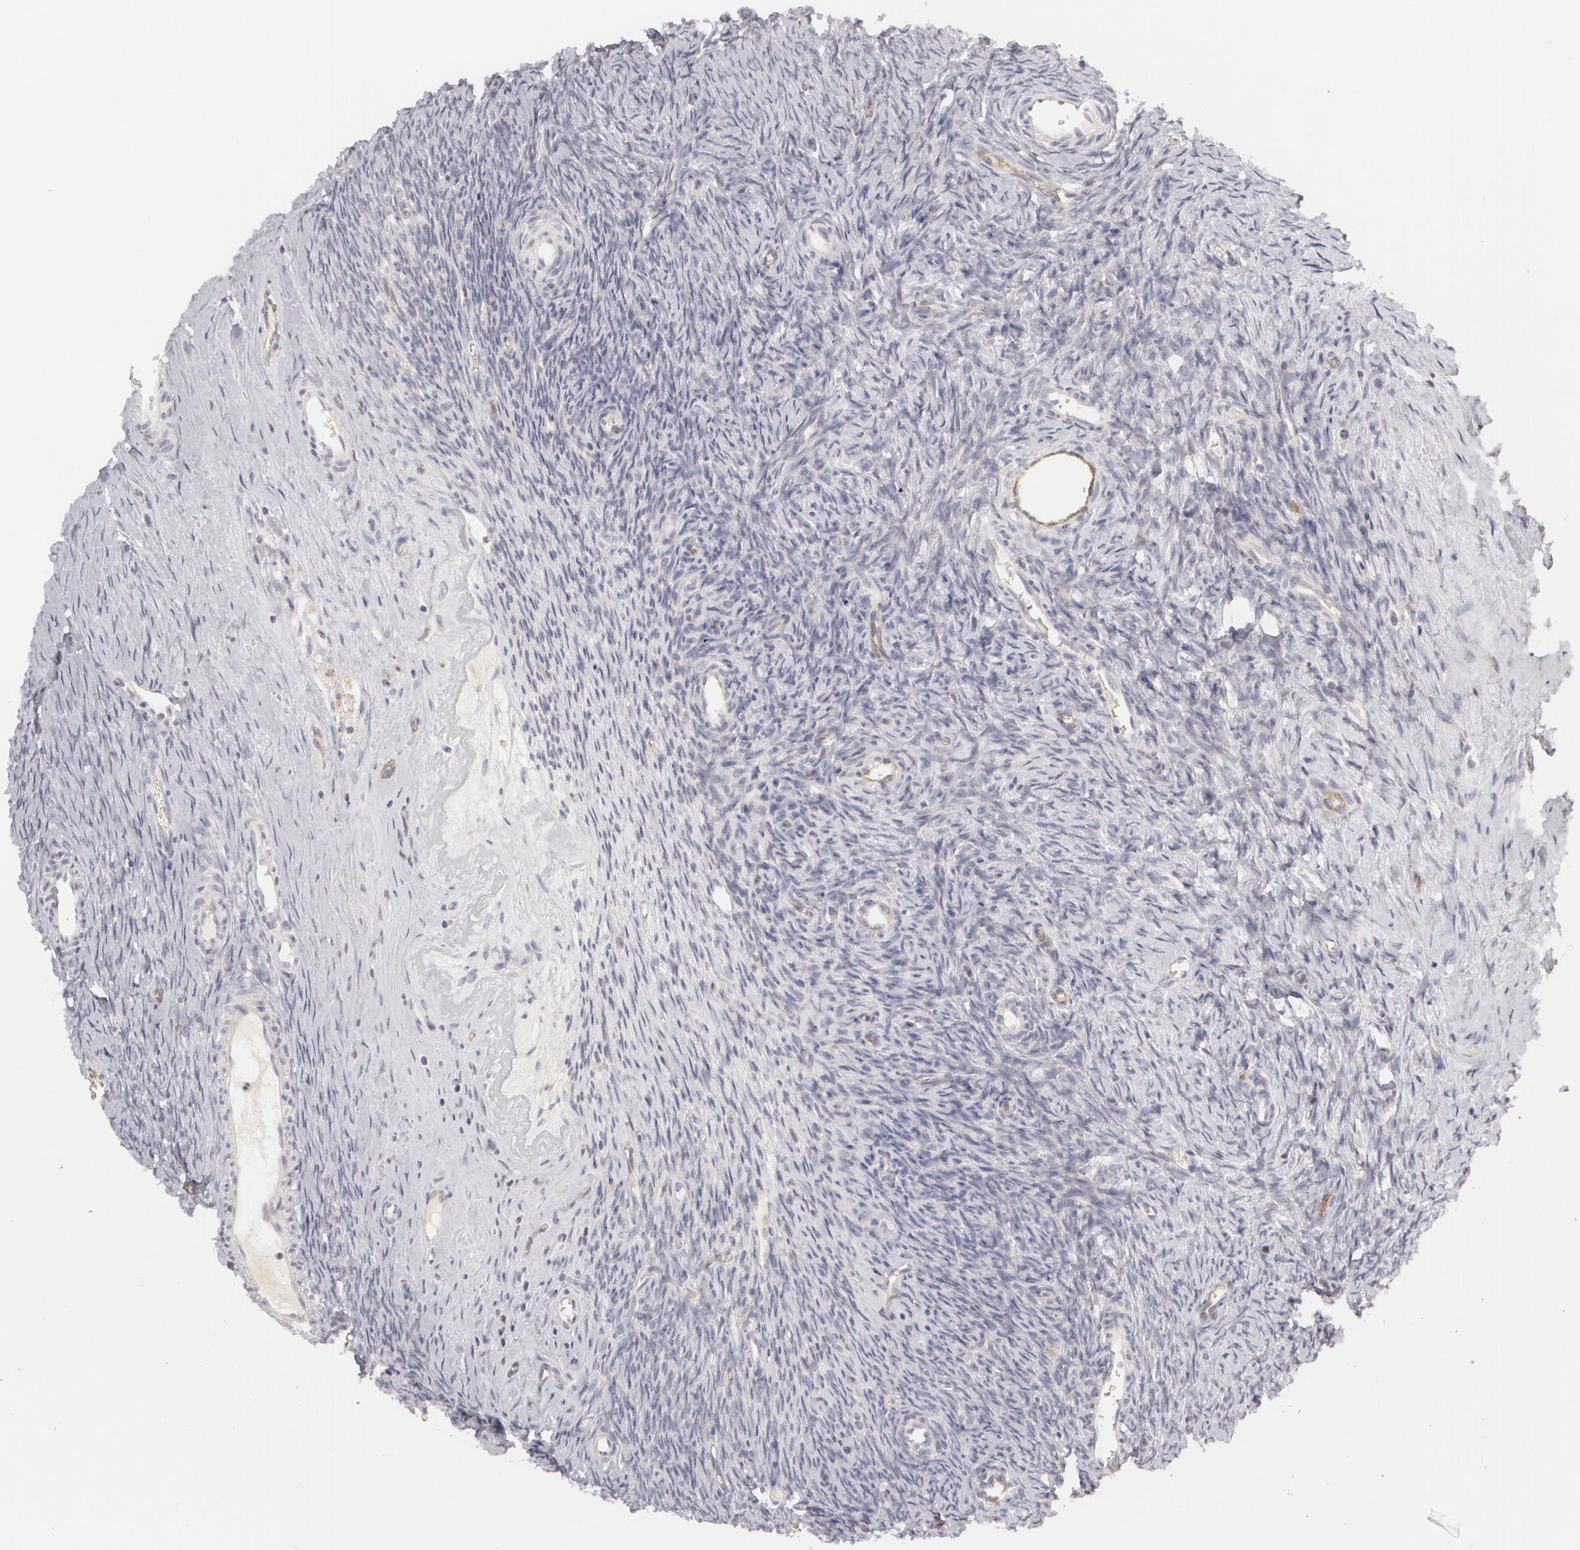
{"staining": {"intensity": "weak", "quantity": "25%-75%", "location": "cytoplasmic/membranous"}, "tissue": "ovary", "cell_type": "Follicle cells", "image_type": "normal", "snomed": [{"axis": "morphology", "description": "Normal tissue, NOS"}, {"axis": "topography", "description": "Ovary"}], "caption": "Ovary stained for a protein displays weak cytoplasmic/membranous positivity in follicle cells. The staining was performed using DAB to visualize the protein expression in brown, while the nuclei were stained in blue with hematoxylin (Magnification: 20x).", "gene": "ABCB1", "patient": {"sex": "female", "age": 32}}